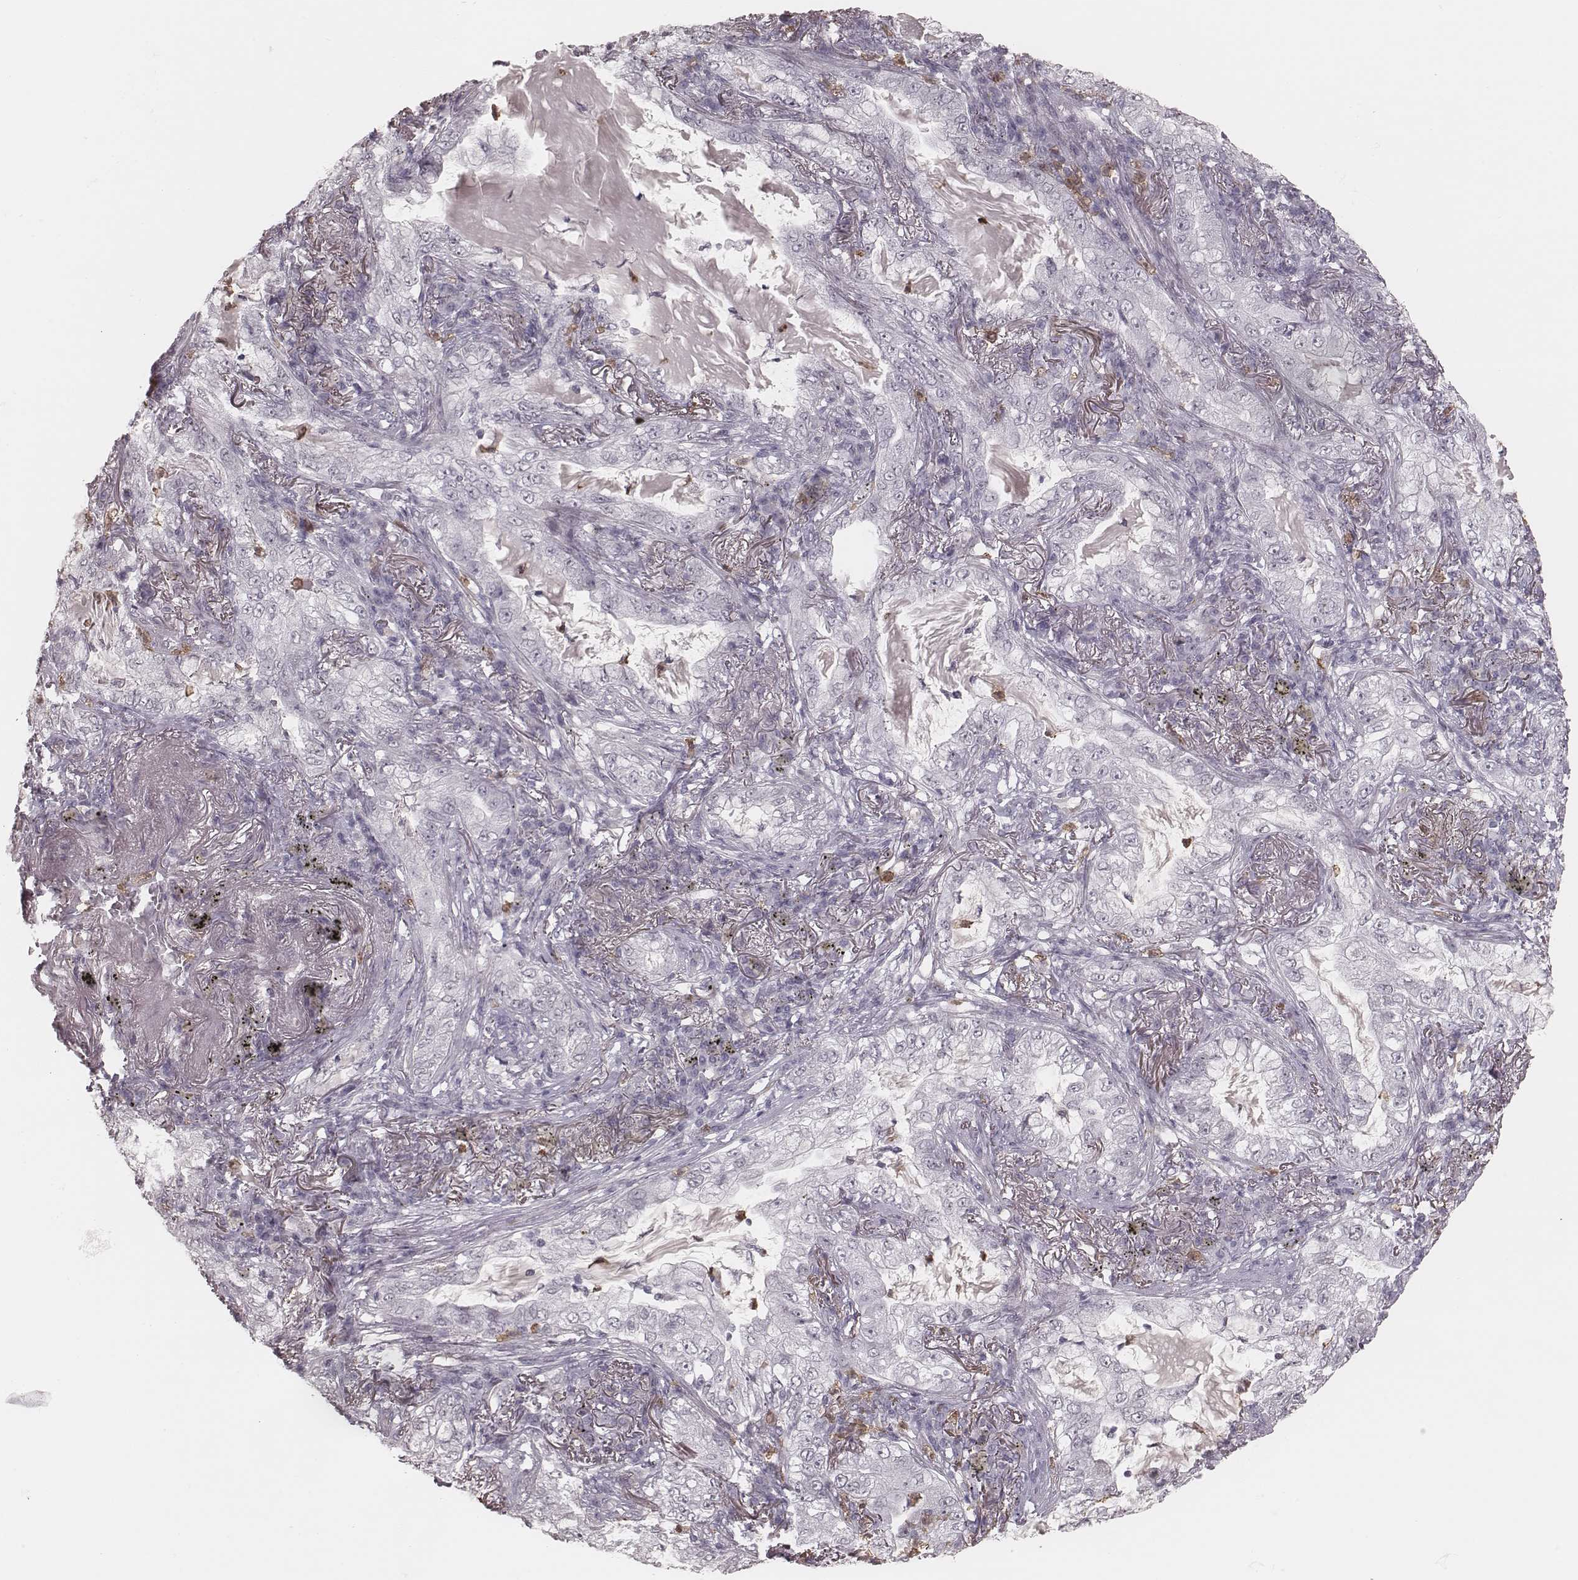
{"staining": {"intensity": "negative", "quantity": "none", "location": "none"}, "tissue": "lung cancer", "cell_type": "Tumor cells", "image_type": "cancer", "snomed": [{"axis": "morphology", "description": "Adenocarcinoma, NOS"}, {"axis": "topography", "description": "Lung"}], "caption": "Protein analysis of lung adenocarcinoma demonstrates no significant staining in tumor cells.", "gene": "KITLG", "patient": {"sex": "female", "age": 73}}